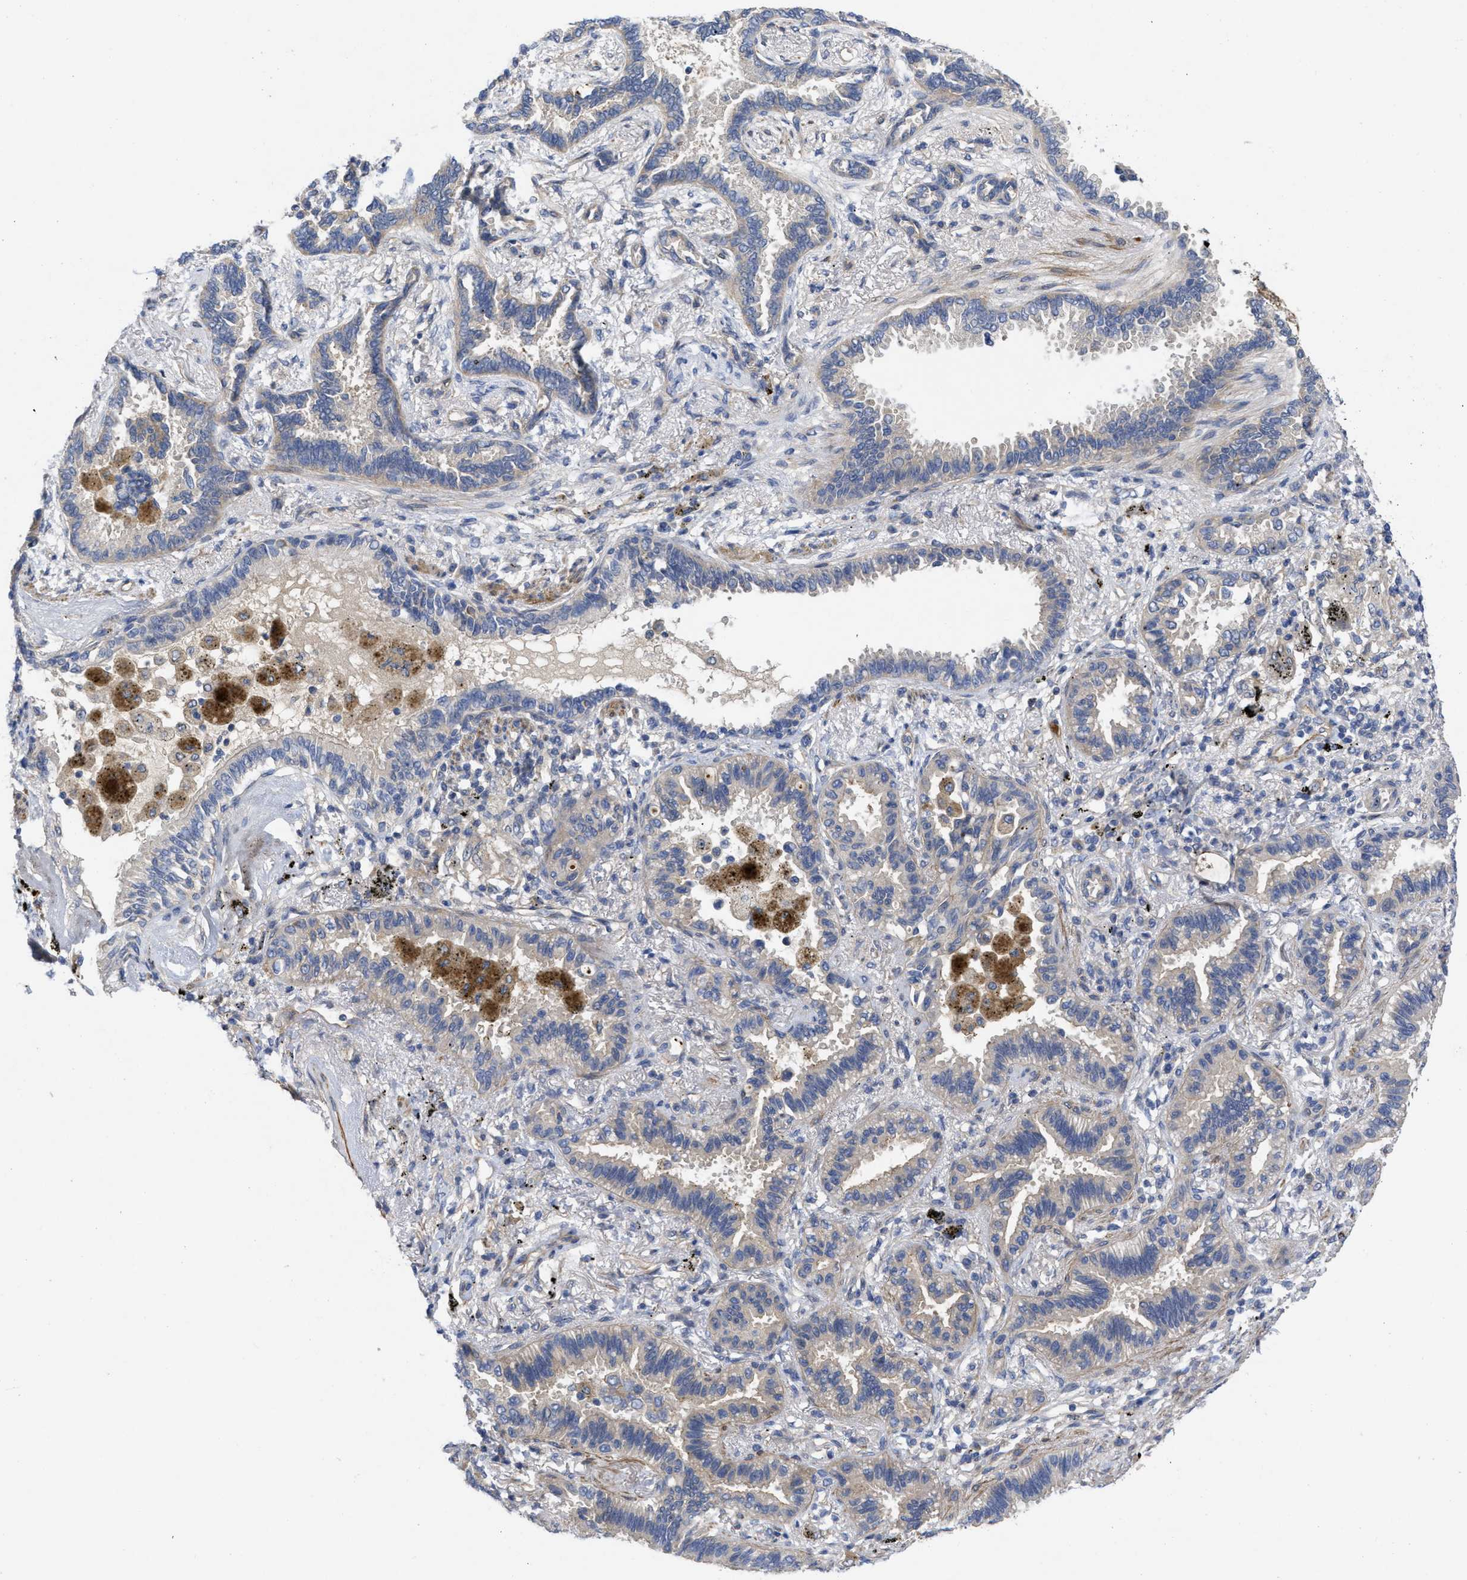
{"staining": {"intensity": "moderate", "quantity": "<25%", "location": "cytoplasmic/membranous"}, "tissue": "lung cancer", "cell_type": "Tumor cells", "image_type": "cancer", "snomed": [{"axis": "morphology", "description": "Normal tissue, NOS"}, {"axis": "morphology", "description": "Adenocarcinoma, NOS"}, {"axis": "topography", "description": "Lung"}], "caption": "Protein staining of adenocarcinoma (lung) tissue reveals moderate cytoplasmic/membranous expression in about <25% of tumor cells. Immunohistochemistry (ihc) stains the protein in brown and the nuclei are stained blue.", "gene": "ARHGEF26", "patient": {"sex": "male", "age": 59}}